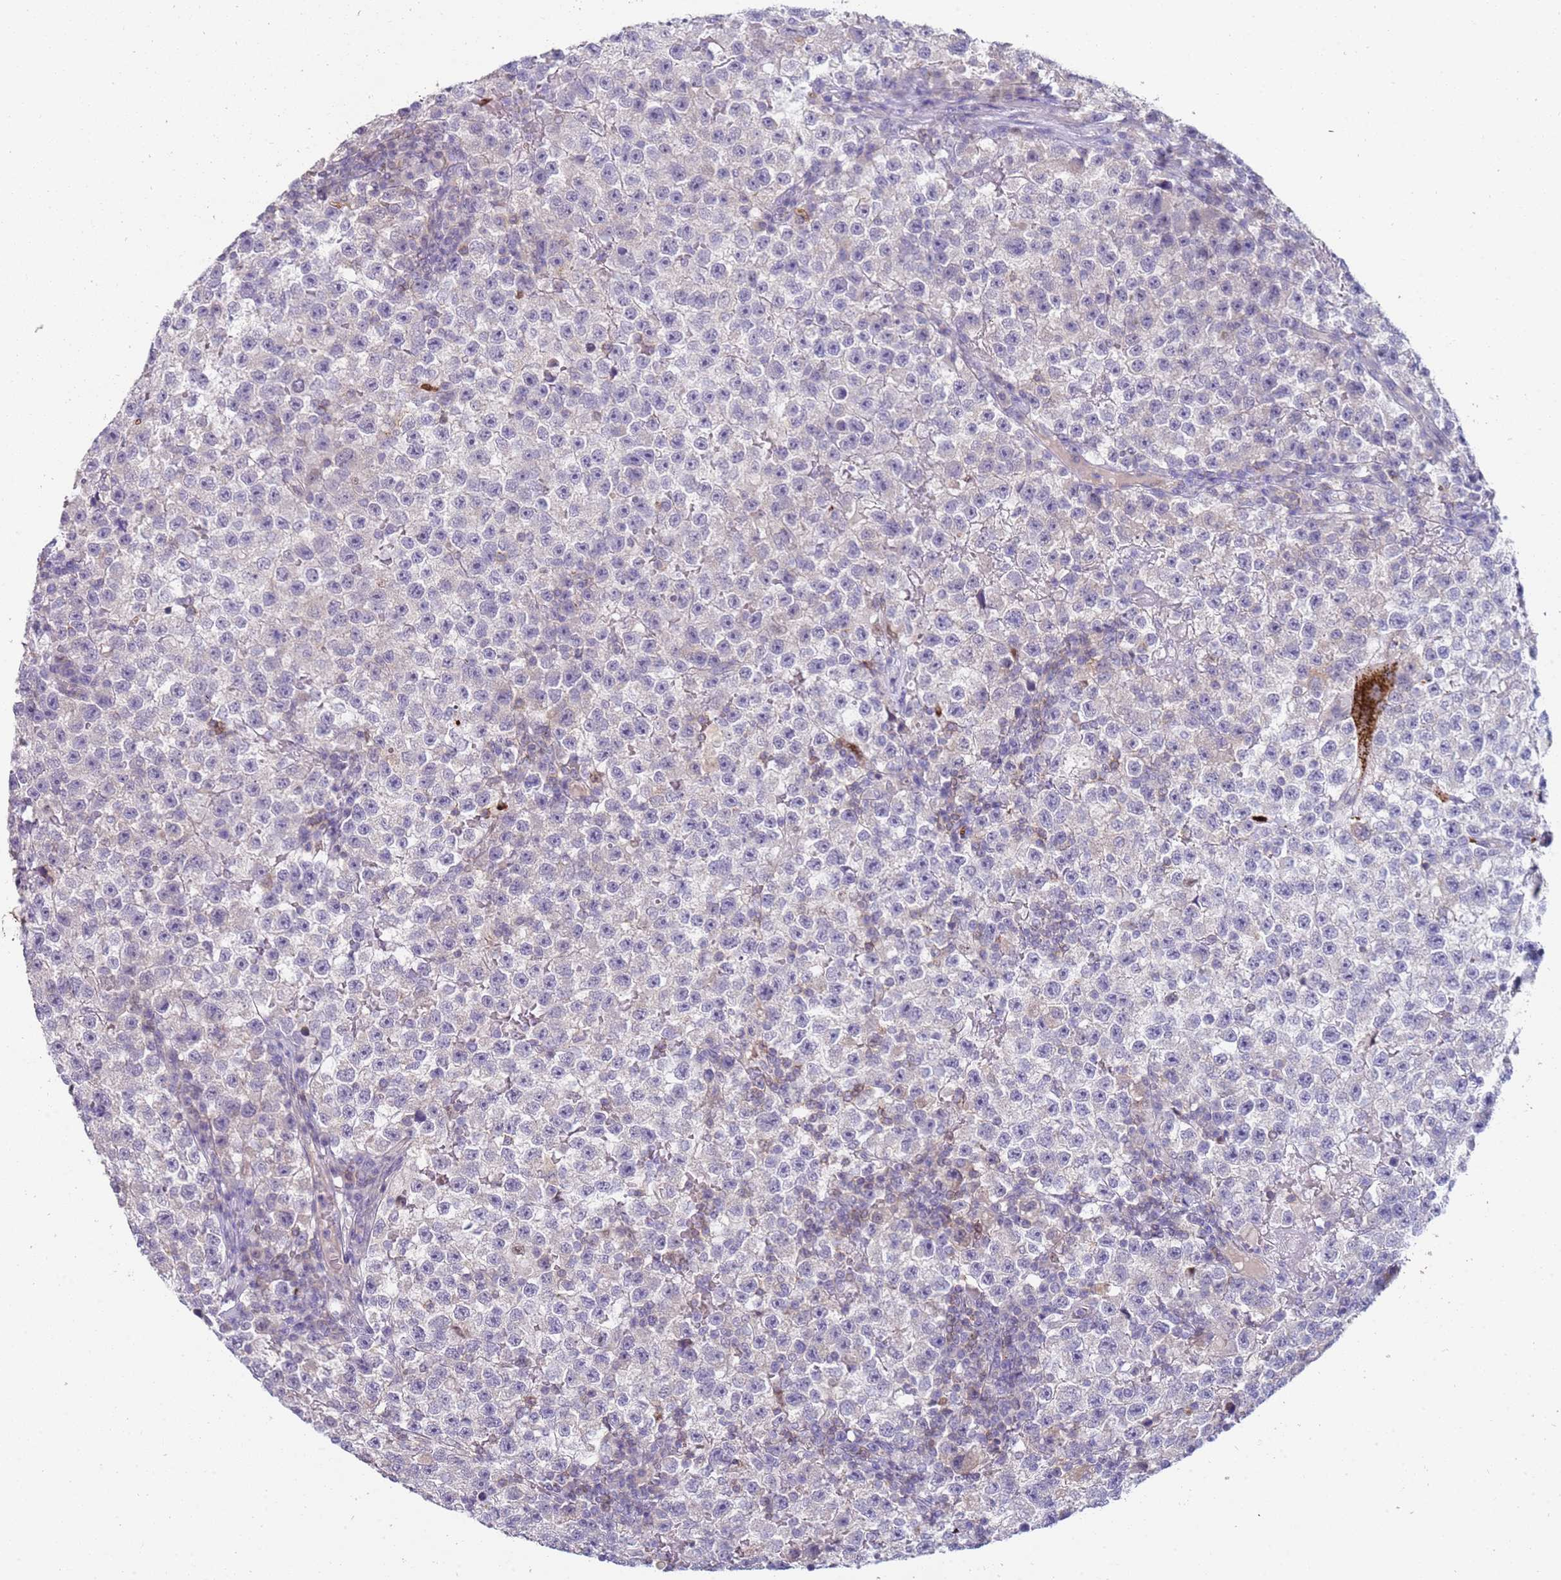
{"staining": {"intensity": "negative", "quantity": "none", "location": "none"}, "tissue": "testis cancer", "cell_type": "Tumor cells", "image_type": "cancer", "snomed": [{"axis": "morphology", "description": "Seminoma, NOS"}, {"axis": "topography", "description": "Testis"}], "caption": "This is an IHC micrograph of testis cancer (seminoma). There is no staining in tumor cells.", "gene": "STK25", "patient": {"sex": "male", "age": 22}}